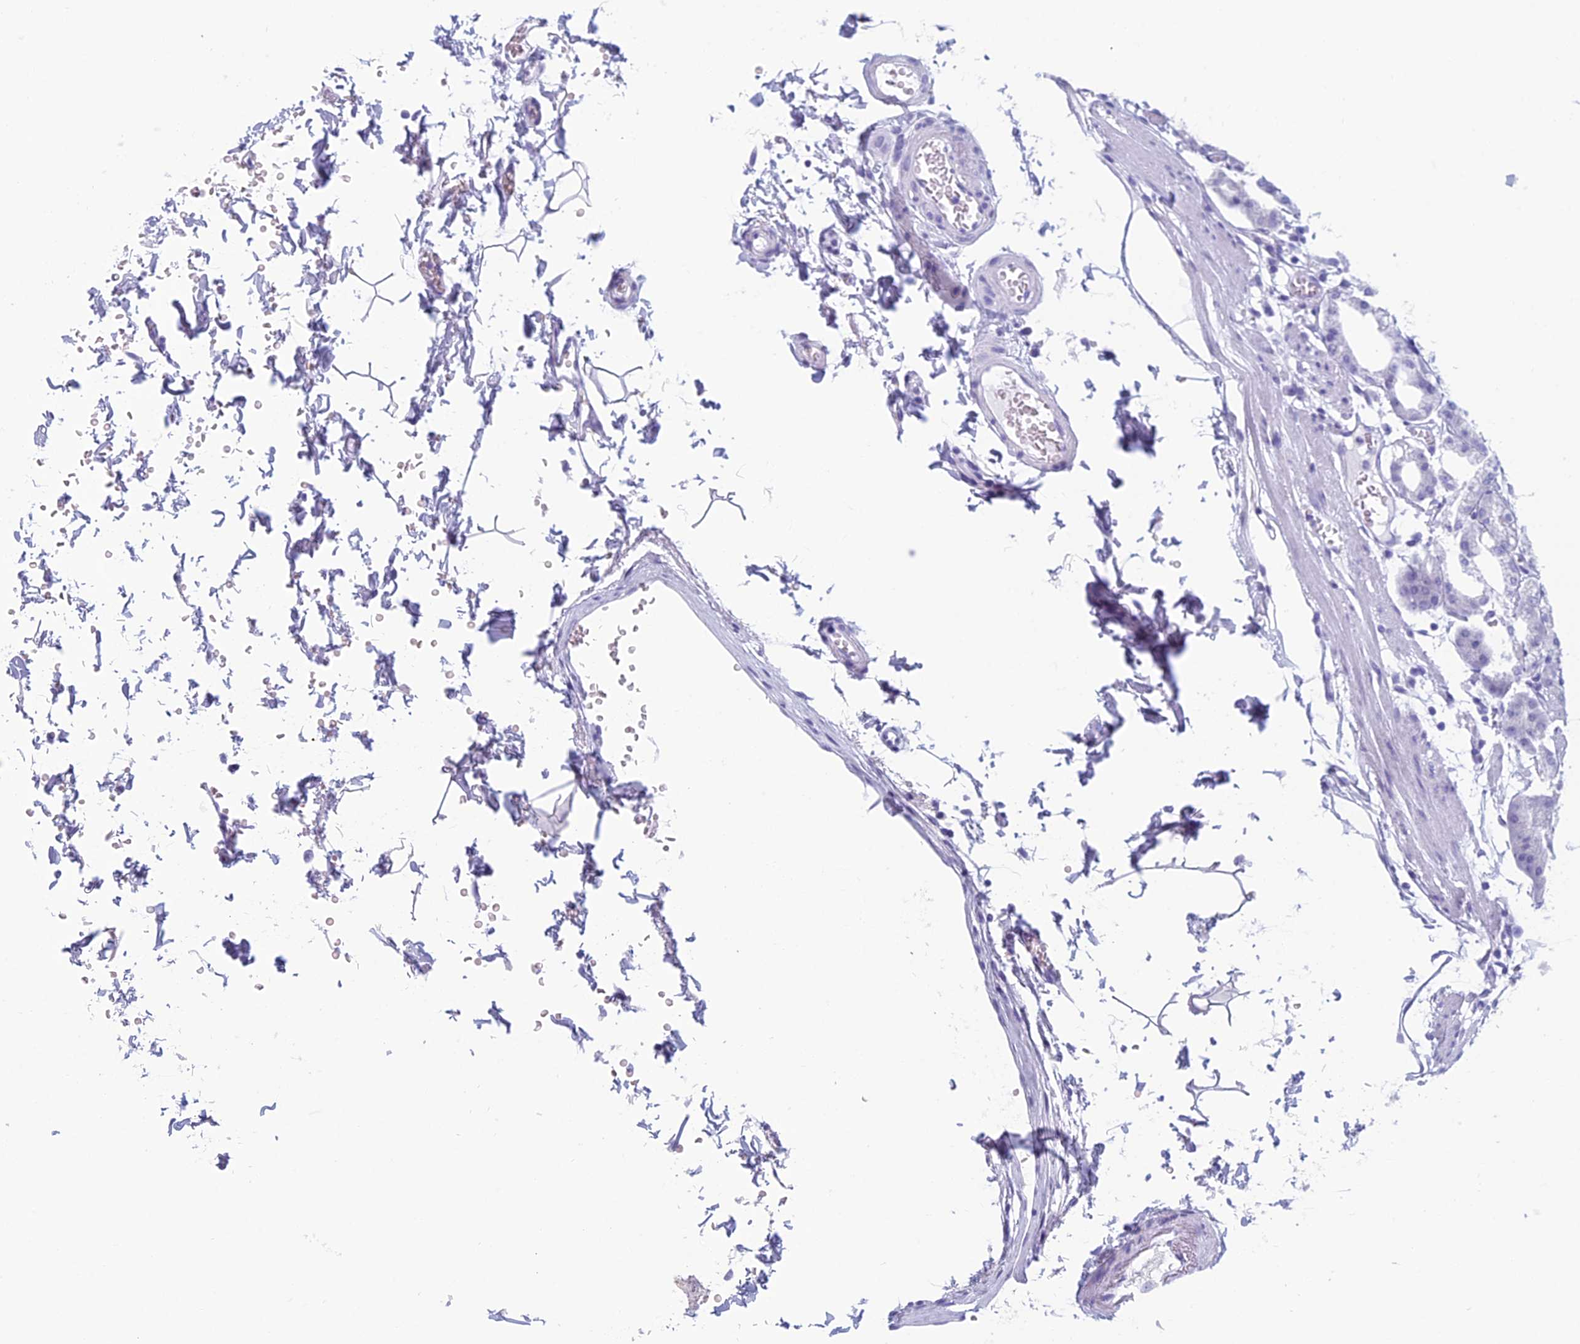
{"staining": {"intensity": "weak", "quantity": "<25%", "location": "cytoplasmic/membranous"}, "tissue": "stomach", "cell_type": "Glandular cells", "image_type": "normal", "snomed": [{"axis": "morphology", "description": "Normal tissue, NOS"}, {"axis": "topography", "description": "Stomach, lower"}], "caption": "This is an immunohistochemistry (IHC) photomicrograph of normal human stomach. There is no expression in glandular cells.", "gene": "NOC2L", "patient": {"sex": "male", "age": 71}}